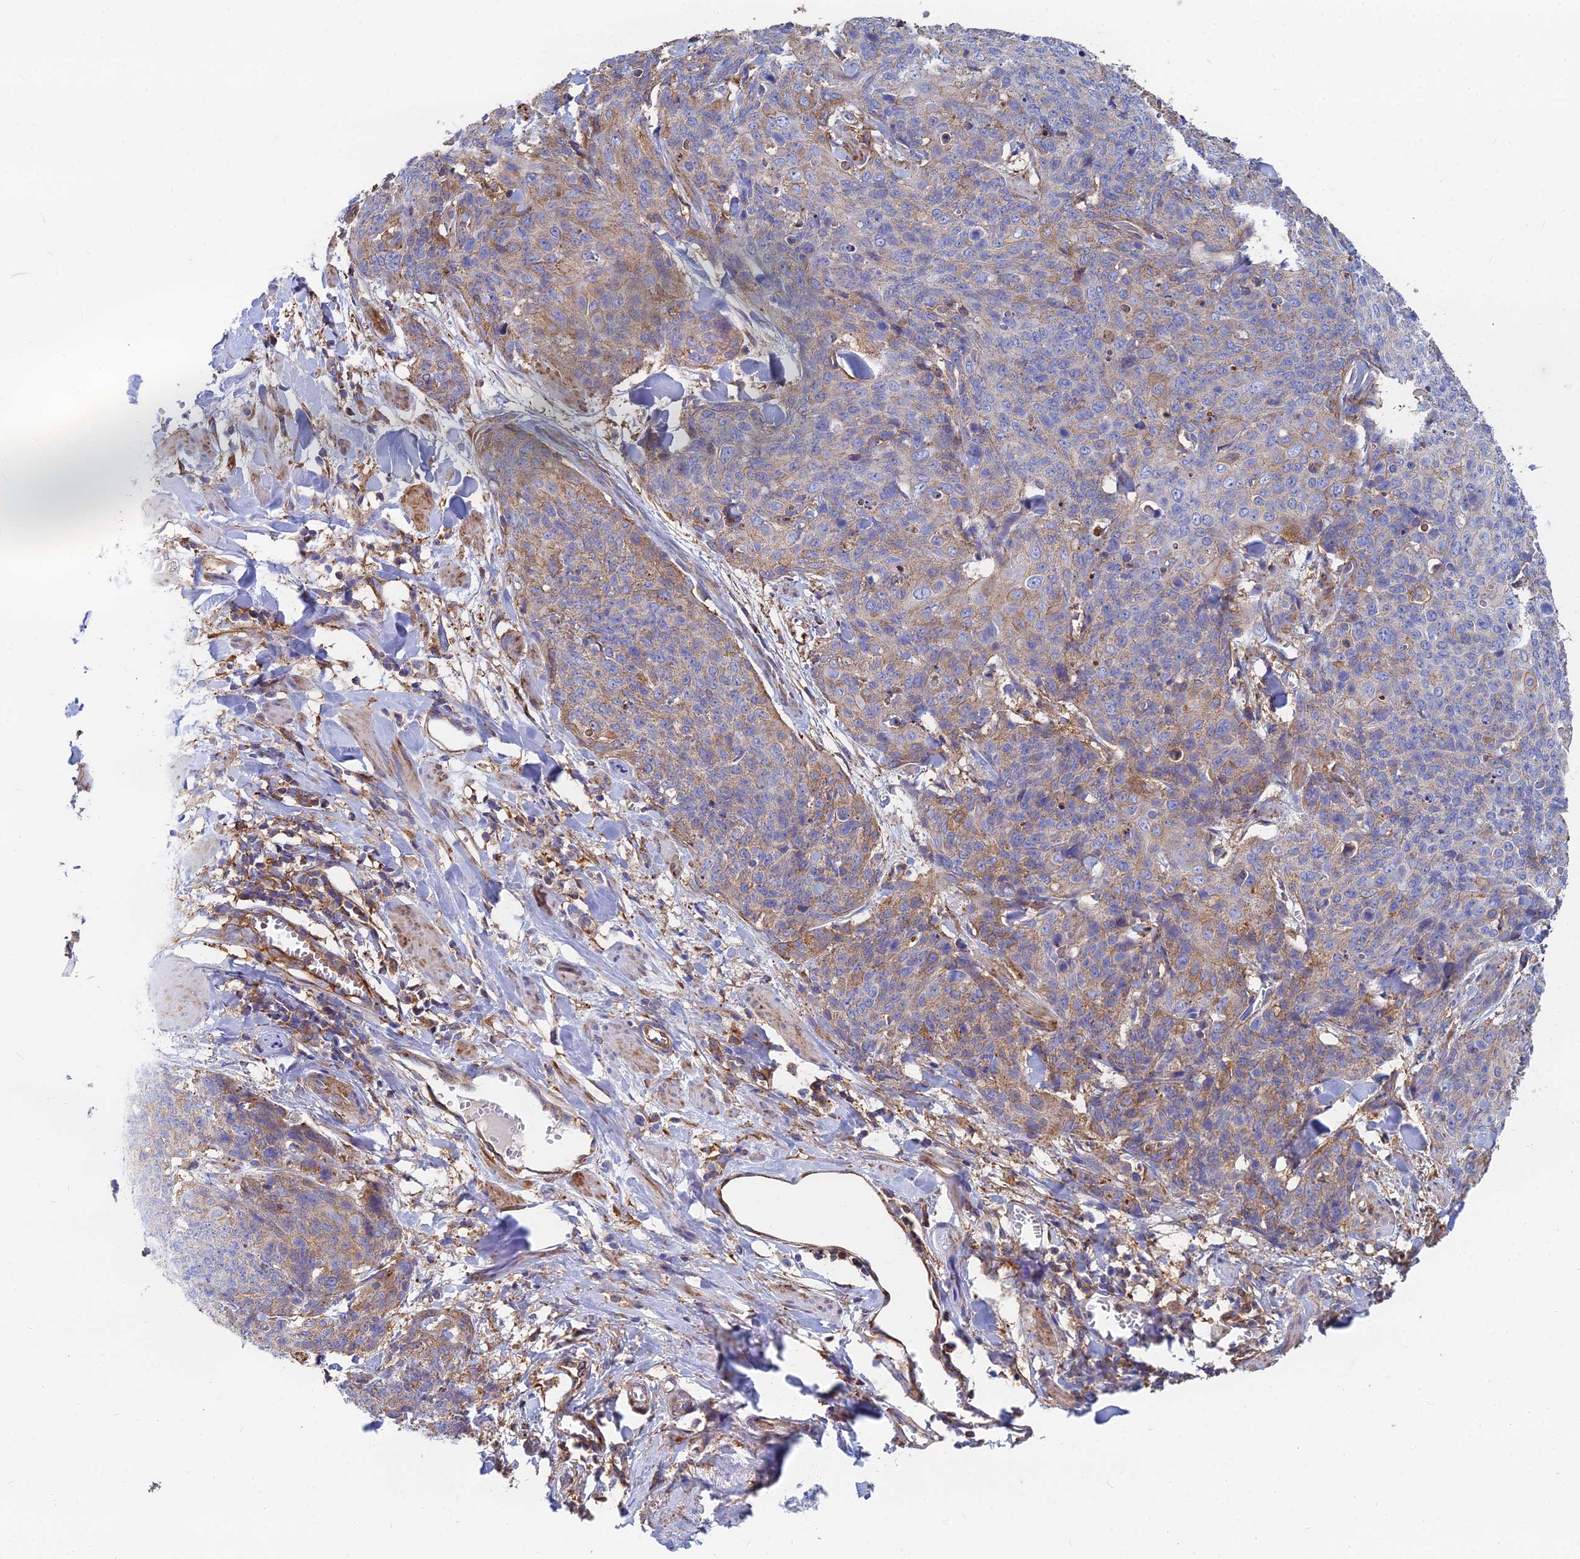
{"staining": {"intensity": "moderate", "quantity": "25%-75%", "location": "cytoplasmic/membranous"}, "tissue": "skin cancer", "cell_type": "Tumor cells", "image_type": "cancer", "snomed": [{"axis": "morphology", "description": "Squamous cell carcinoma, NOS"}, {"axis": "topography", "description": "Skin"}, {"axis": "topography", "description": "Vulva"}], "caption": "Moderate cytoplasmic/membranous protein expression is identified in approximately 25%-75% of tumor cells in skin cancer. (brown staining indicates protein expression, while blue staining denotes nuclei).", "gene": "GPR42", "patient": {"sex": "female", "age": 85}}